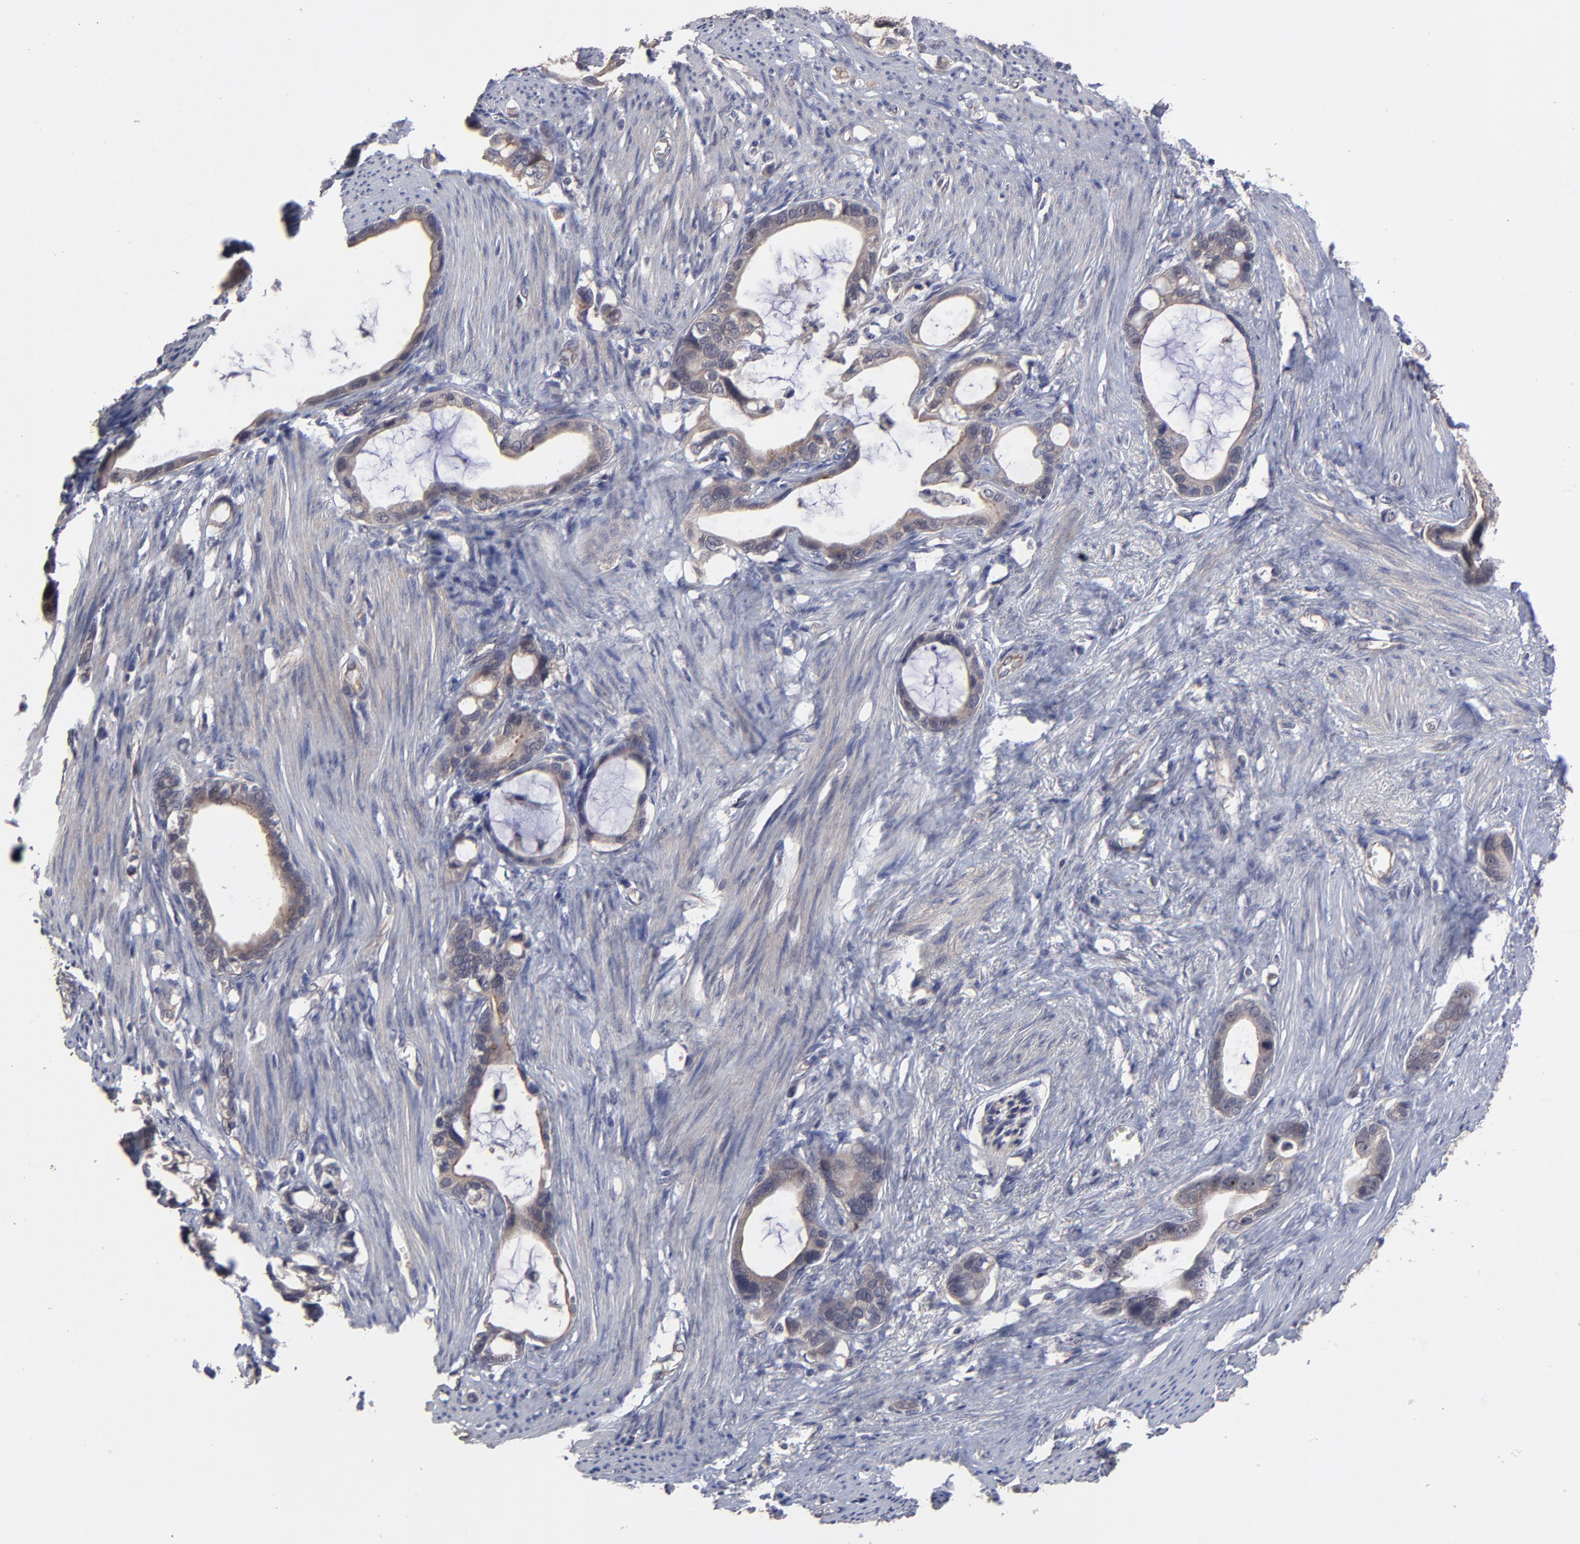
{"staining": {"intensity": "moderate", "quantity": ">75%", "location": "cytoplasmic/membranous"}, "tissue": "stomach cancer", "cell_type": "Tumor cells", "image_type": "cancer", "snomed": [{"axis": "morphology", "description": "Adenocarcinoma, NOS"}, {"axis": "topography", "description": "Stomach"}], "caption": "Tumor cells show moderate cytoplasmic/membranous staining in approximately >75% of cells in stomach cancer.", "gene": "ZNF780B", "patient": {"sex": "female", "age": 75}}